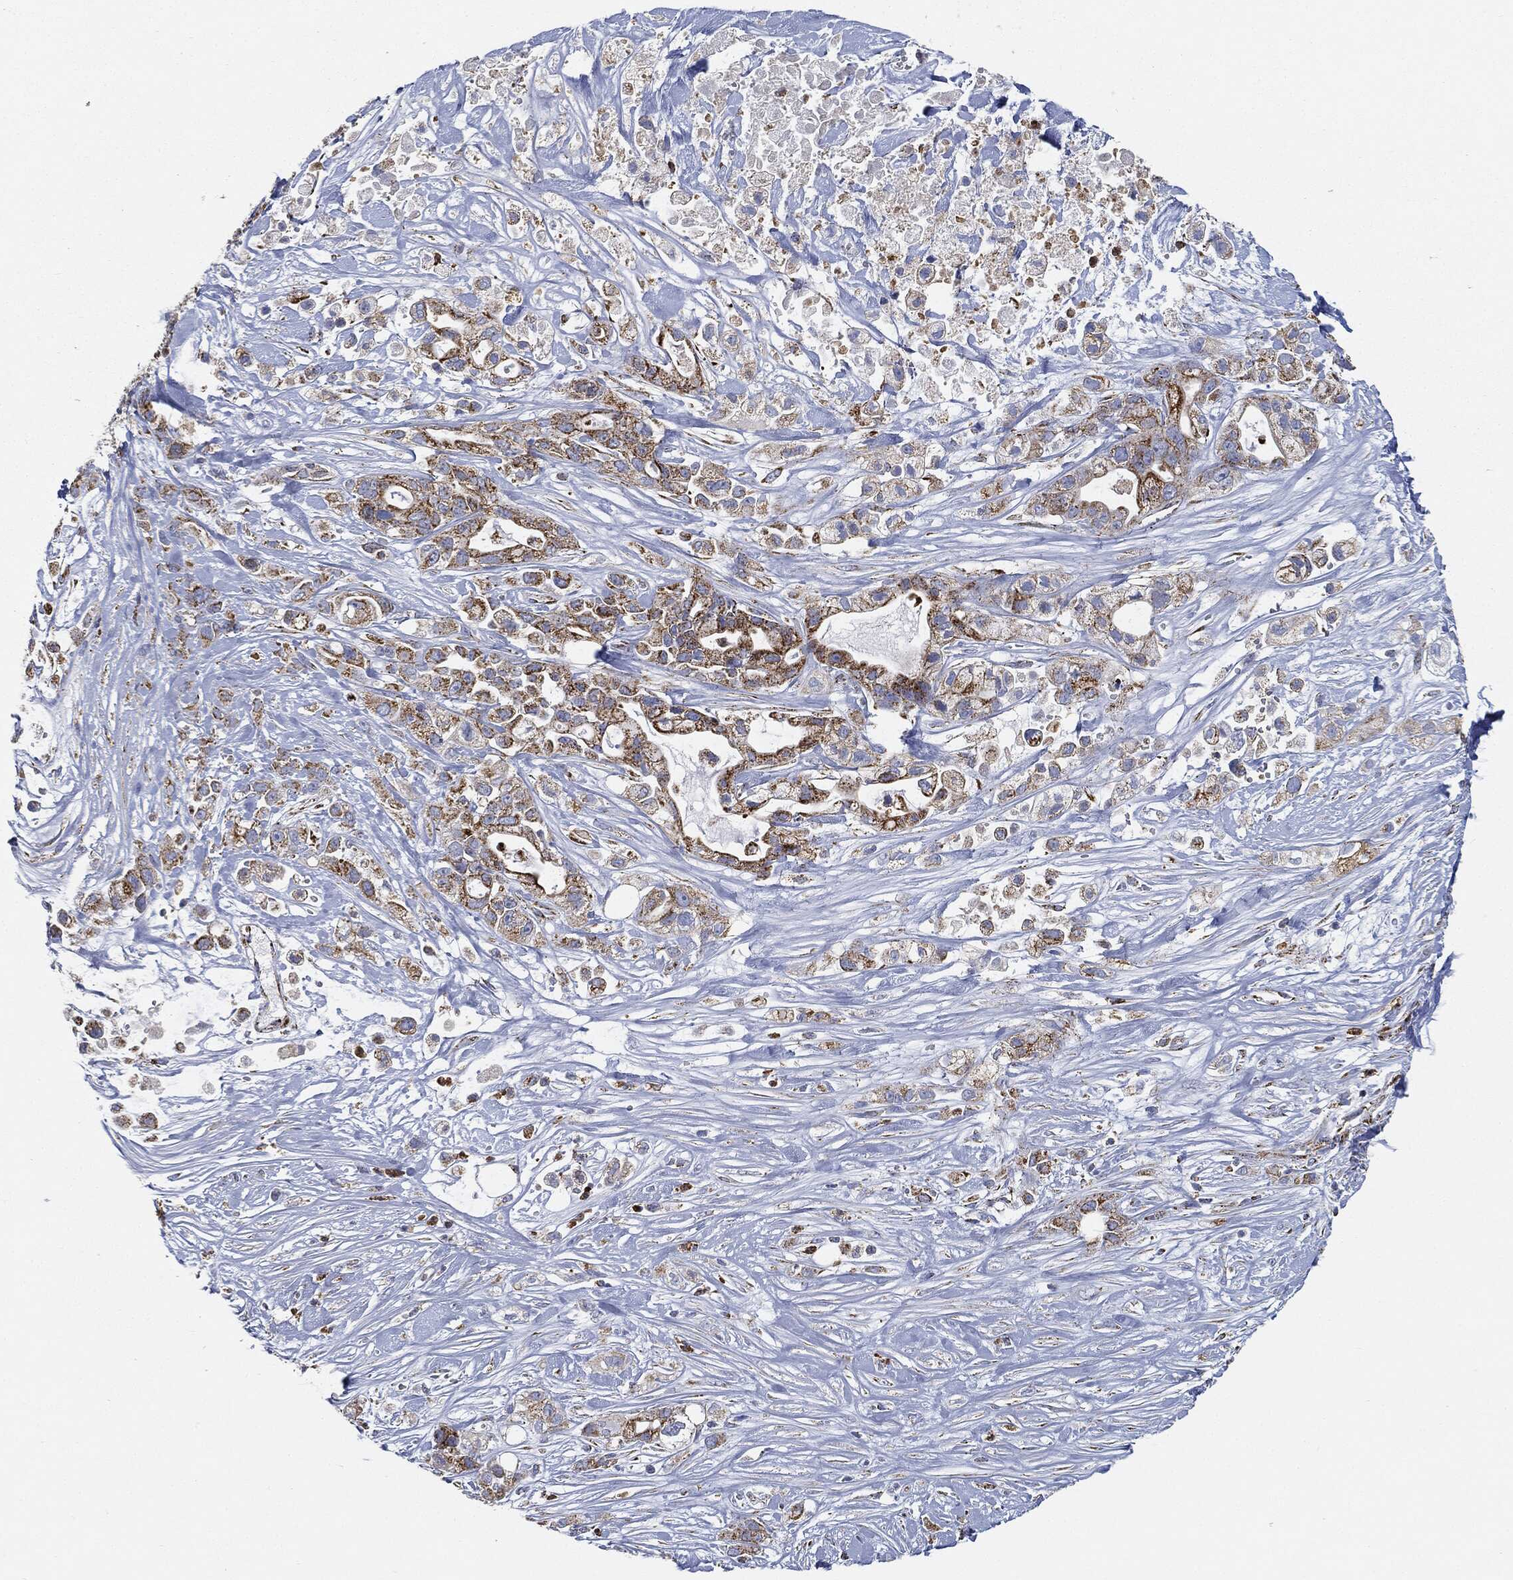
{"staining": {"intensity": "strong", "quantity": "25%-75%", "location": "cytoplasmic/membranous"}, "tissue": "pancreatic cancer", "cell_type": "Tumor cells", "image_type": "cancer", "snomed": [{"axis": "morphology", "description": "Adenocarcinoma, NOS"}, {"axis": "topography", "description": "Pancreas"}], "caption": "Immunohistochemical staining of pancreatic cancer (adenocarcinoma) shows high levels of strong cytoplasmic/membranous positivity in approximately 25%-75% of tumor cells.", "gene": "CAPN15", "patient": {"sex": "male", "age": 44}}